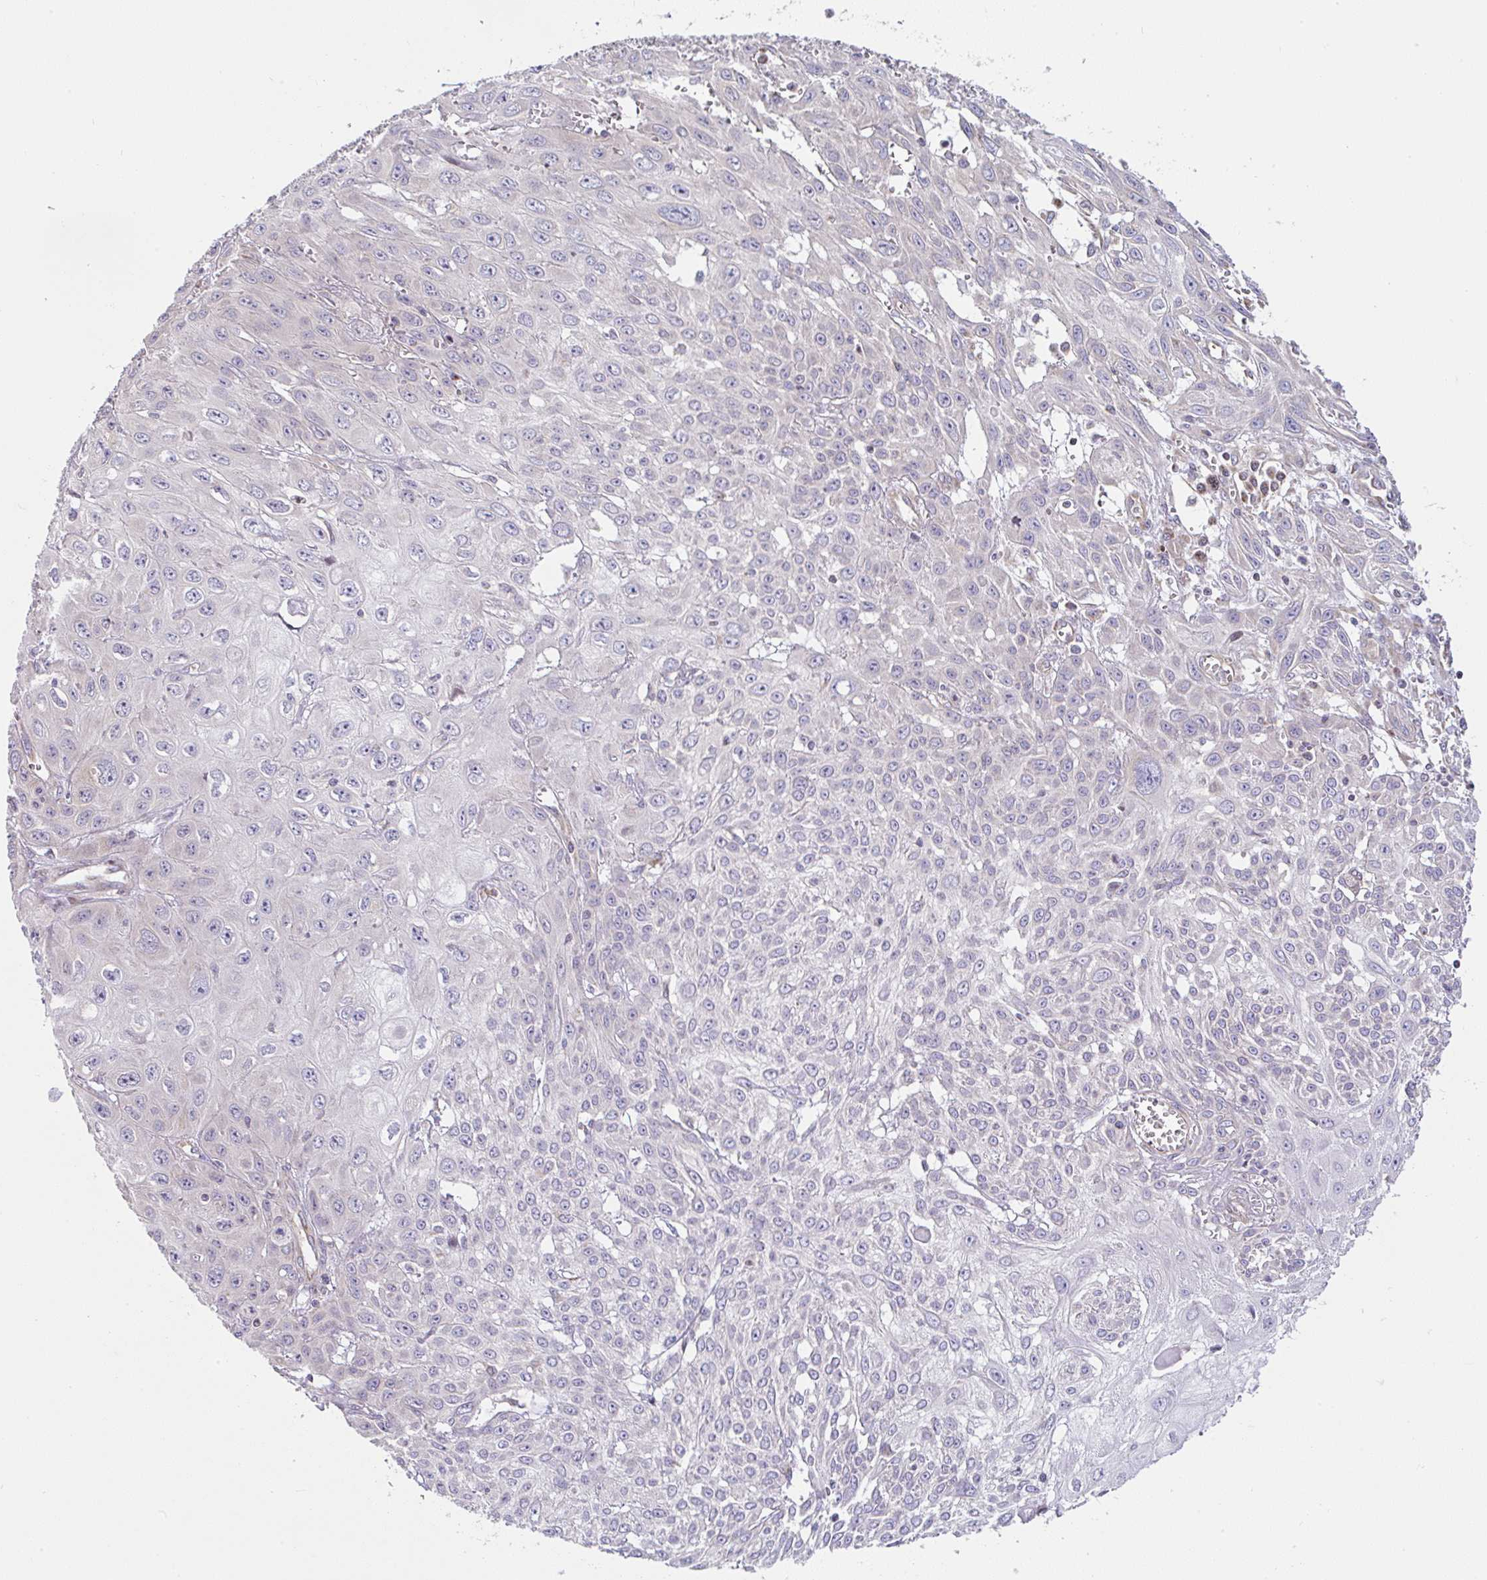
{"staining": {"intensity": "negative", "quantity": "none", "location": "none"}, "tissue": "skin cancer", "cell_type": "Tumor cells", "image_type": "cancer", "snomed": [{"axis": "morphology", "description": "Squamous cell carcinoma, NOS"}, {"axis": "topography", "description": "Skin"}, {"axis": "topography", "description": "Vulva"}], "caption": "The micrograph displays no significant positivity in tumor cells of skin cancer.", "gene": "FIGNL1", "patient": {"sex": "female", "age": 71}}